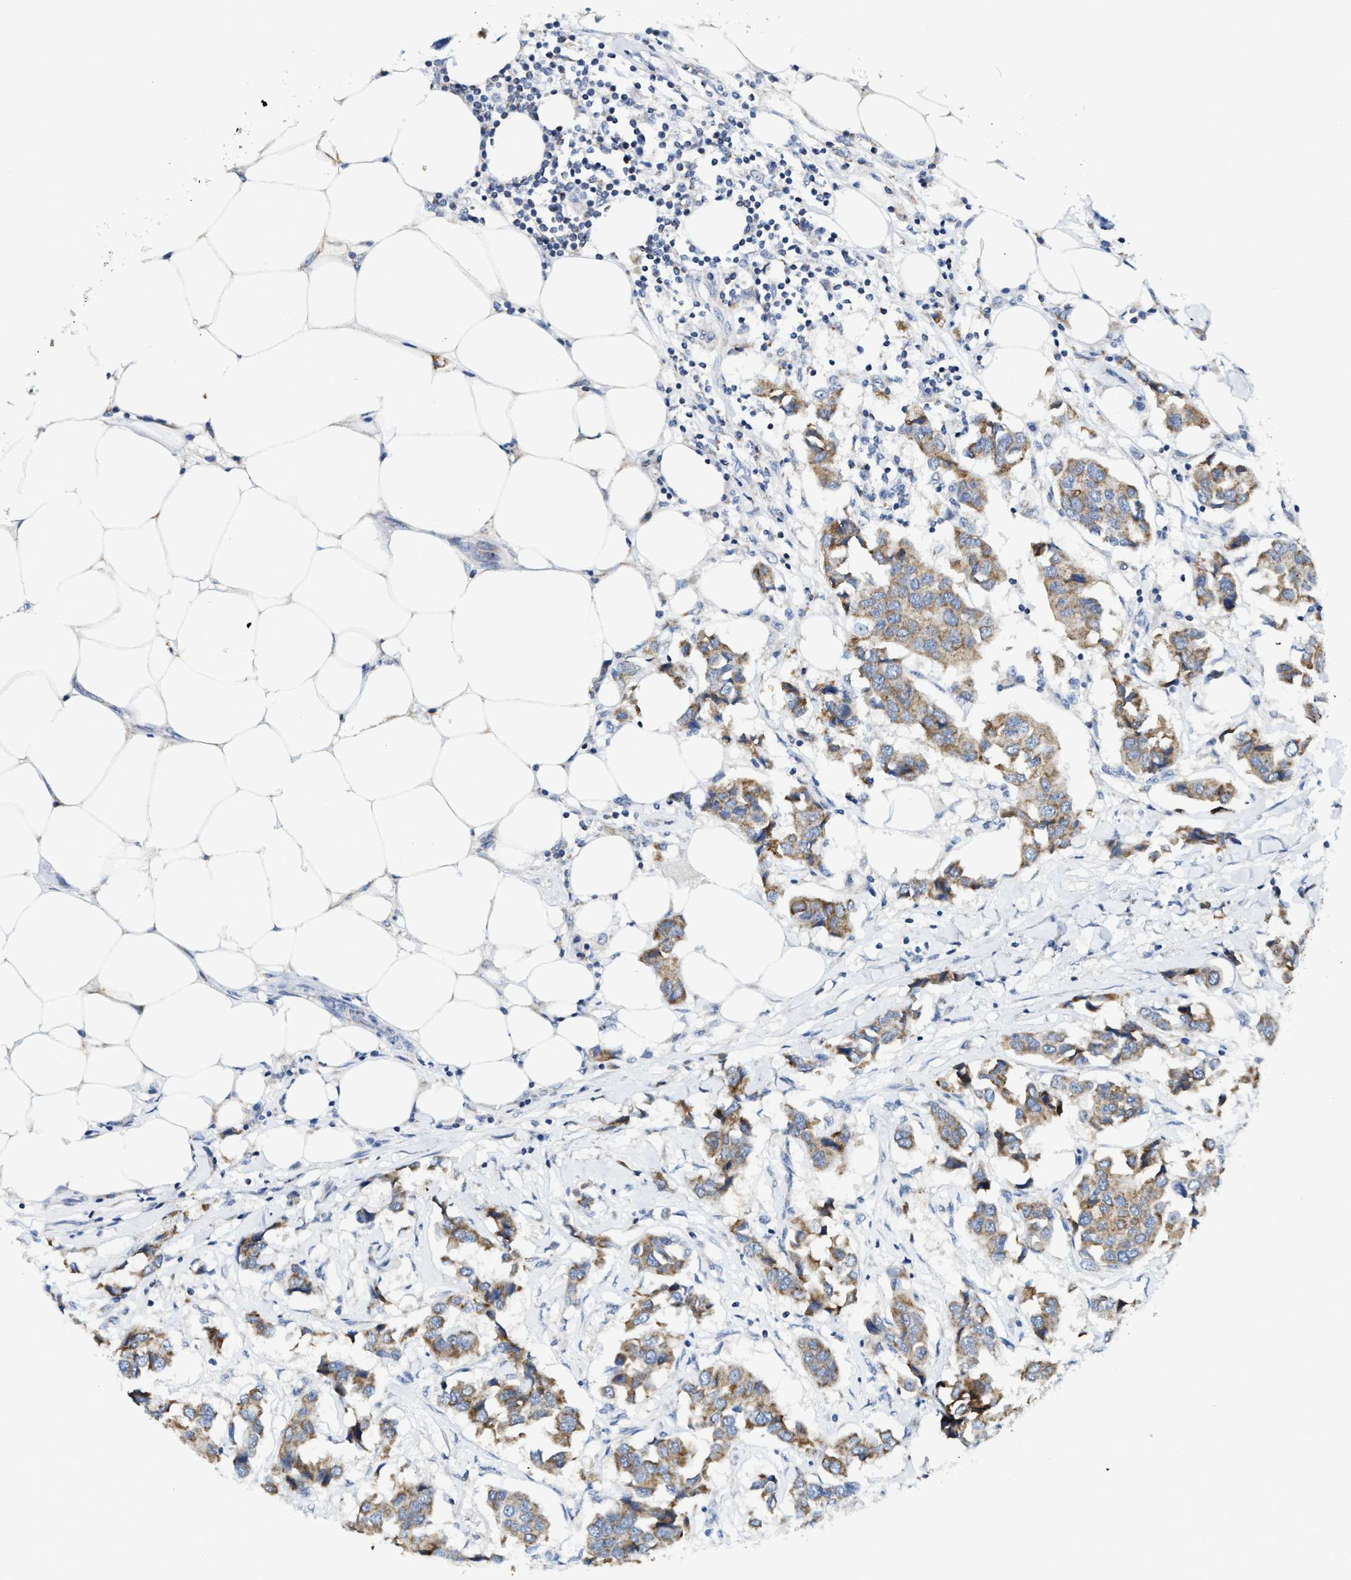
{"staining": {"intensity": "moderate", "quantity": ">75%", "location": "cytoplasmic/membranous"}, "tissue": "breast cancer", "cell_type": "Tumor cells", "image_type": "cancer", "snomed": [{"axis": "morphology", "description": "Duct carcinoma"}, {"axis": "topography", "description": "Breast"}], "caption": "Immunohistochemistry of human intraductal carcinoma (breast) exhibits medium levels of moderate cytoplasmic/membranous staining in about >75% of tumor cells. (brown staining indicates protein expression, while blue staining denotes nuclei).", "gene": "GATD3", "patient": {"sex": "female", "age": 80}}